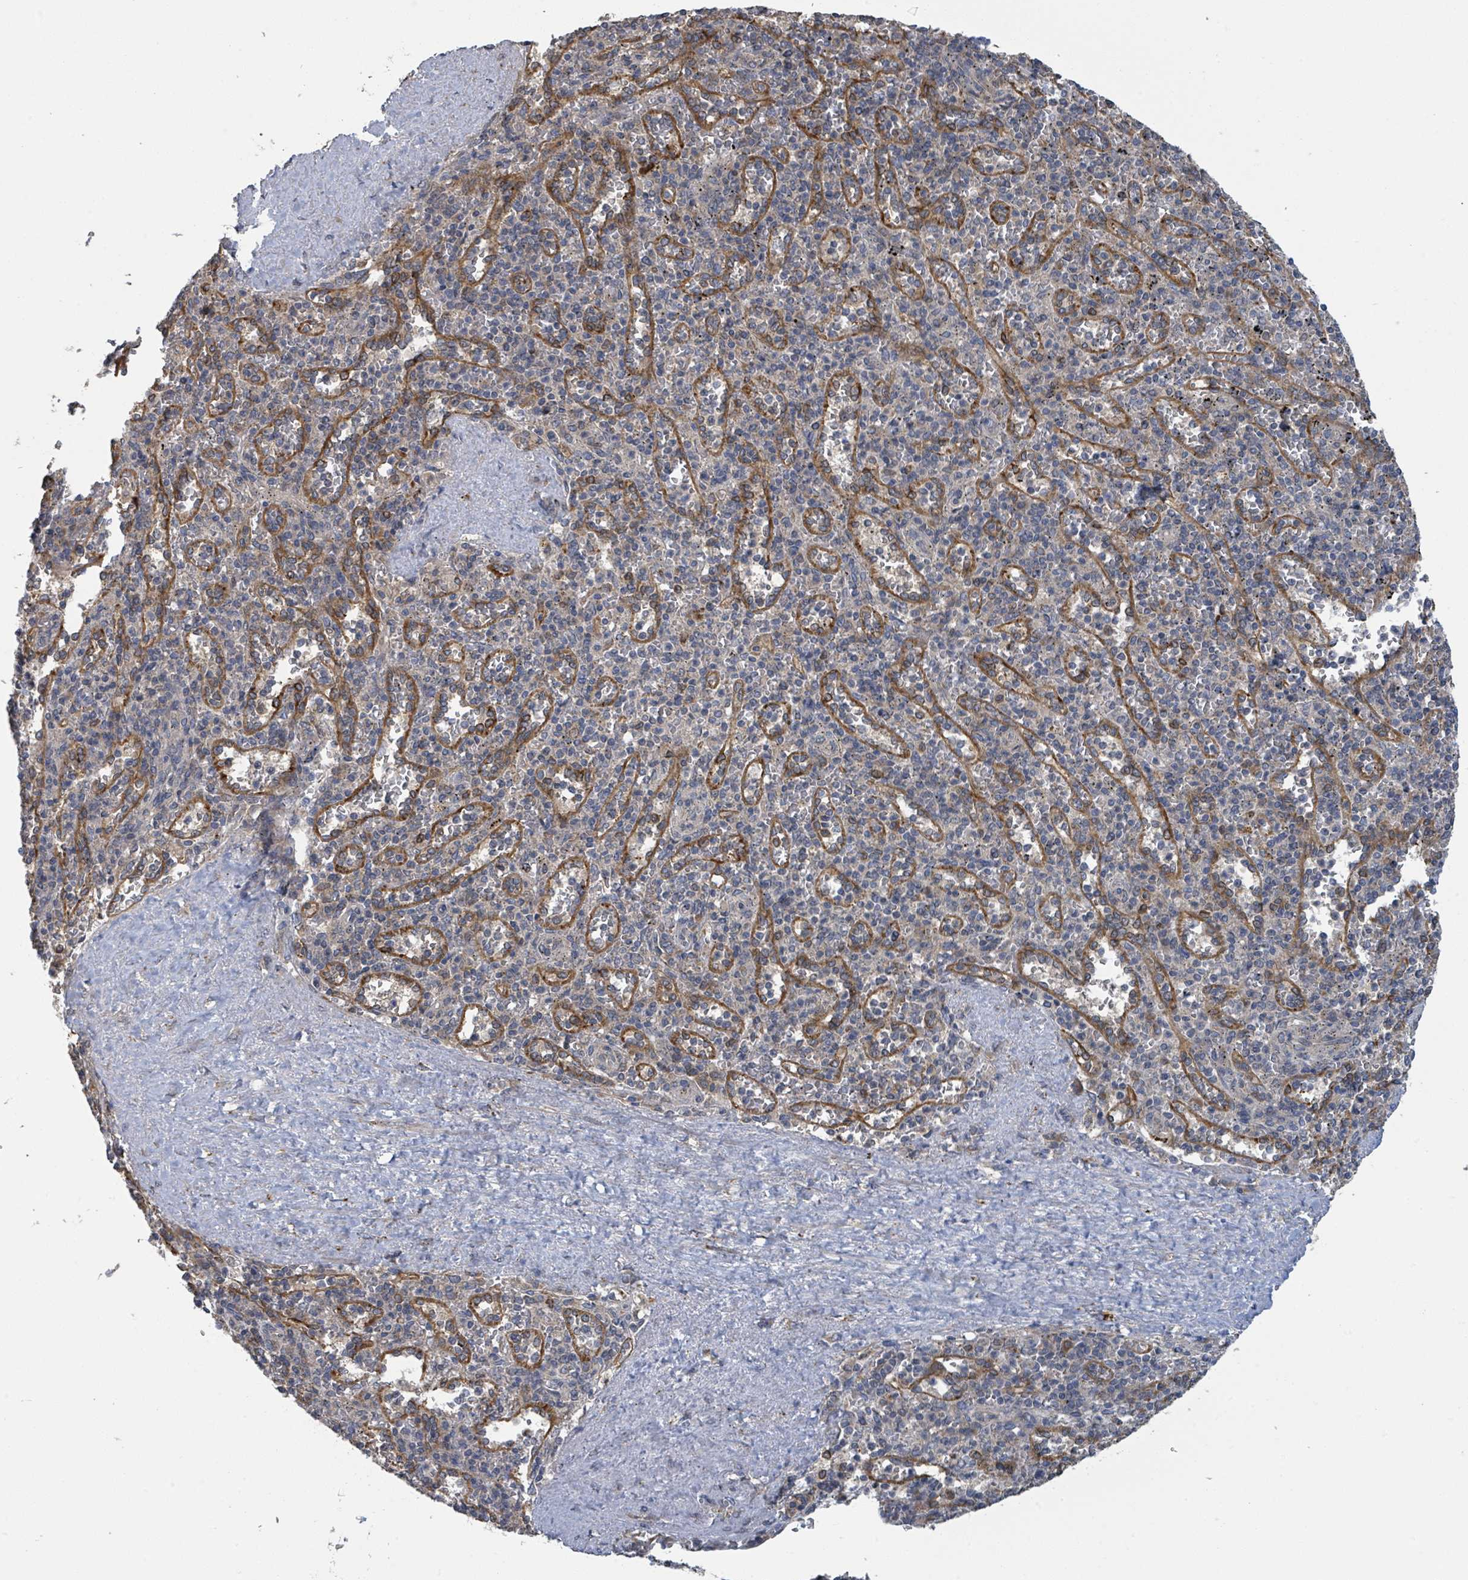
{"staining": {"intensity": "weak", "quantity": "25%-75%", "location": "cytoplasmic/membranous"}, "tissue": "spleen", "cell_type": "Cells in red pulp", "image_type": "normal", "snomed": [{"axis": "morphology", "description": "Normal tissue, NOS"}, {"axis": "topography", "description": "Spleen"}], "caption": "Immunohistochemistry (IHC) (DAB) staining of unremarkable spleen shows weak cytoplasmic/membranous protein expression in about 25%-75% of cells in red pulp.", "gene": "CCDC121", "patient": {"sex": "male", "age": 82}}